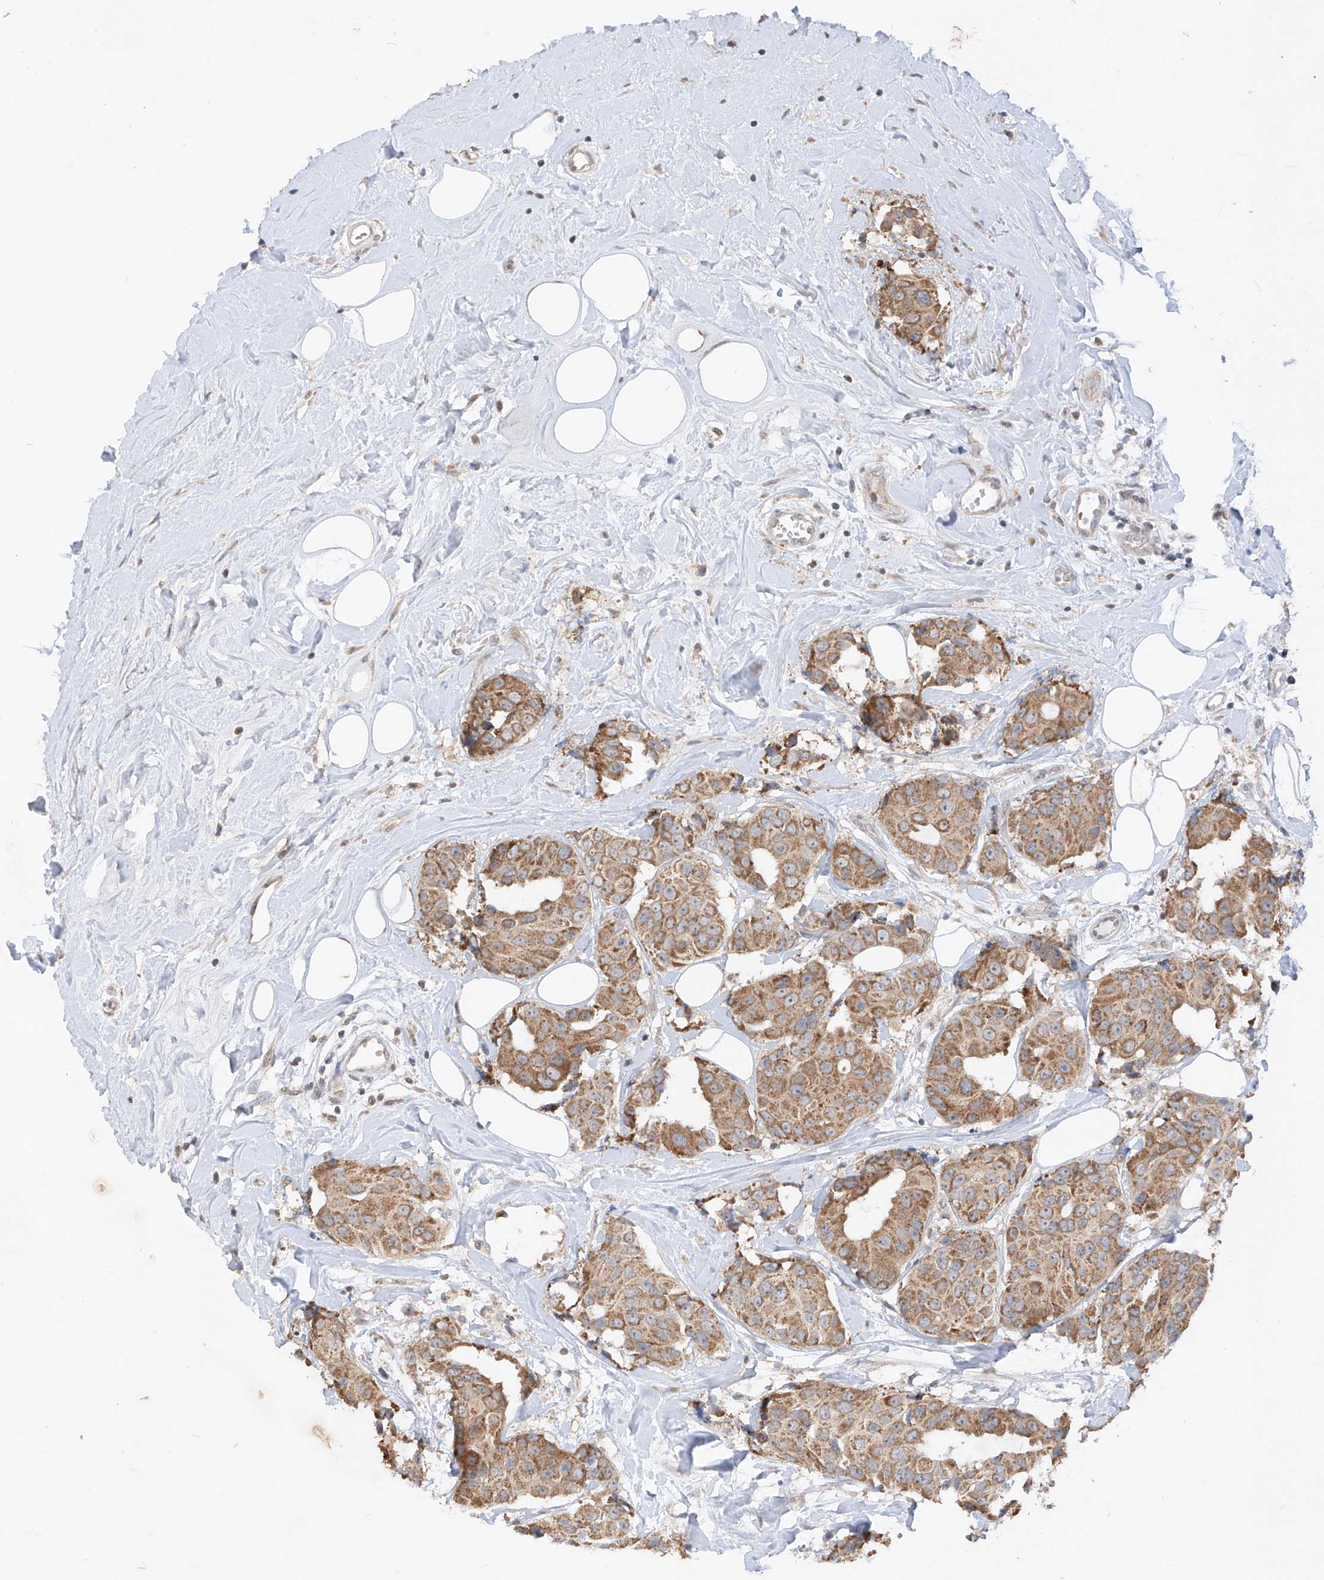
{"staining": {"intensity": "moderate", "quantity": ">75%", "location": "cytoplasmic/membranous"}, "tissue": "breast cancer", "cell_type": "Tumor cells", "image_type": "cancer", "snomed": [{"axis": "morphology", "description": "Normal tissue, NOS"}, {"axis": "morphology", "description": "Duct carcinoma"}, {"axis": "topography", "description": "Breast"}], "caption": "Immunohistochemical staining of human breast cancer displays medium levels of moderate cytoplasmic/membranous protein staining in approximately >75% of tumor cells.", "gene": "MTUS2", "patient": {"sex": "female", "age": 39}}